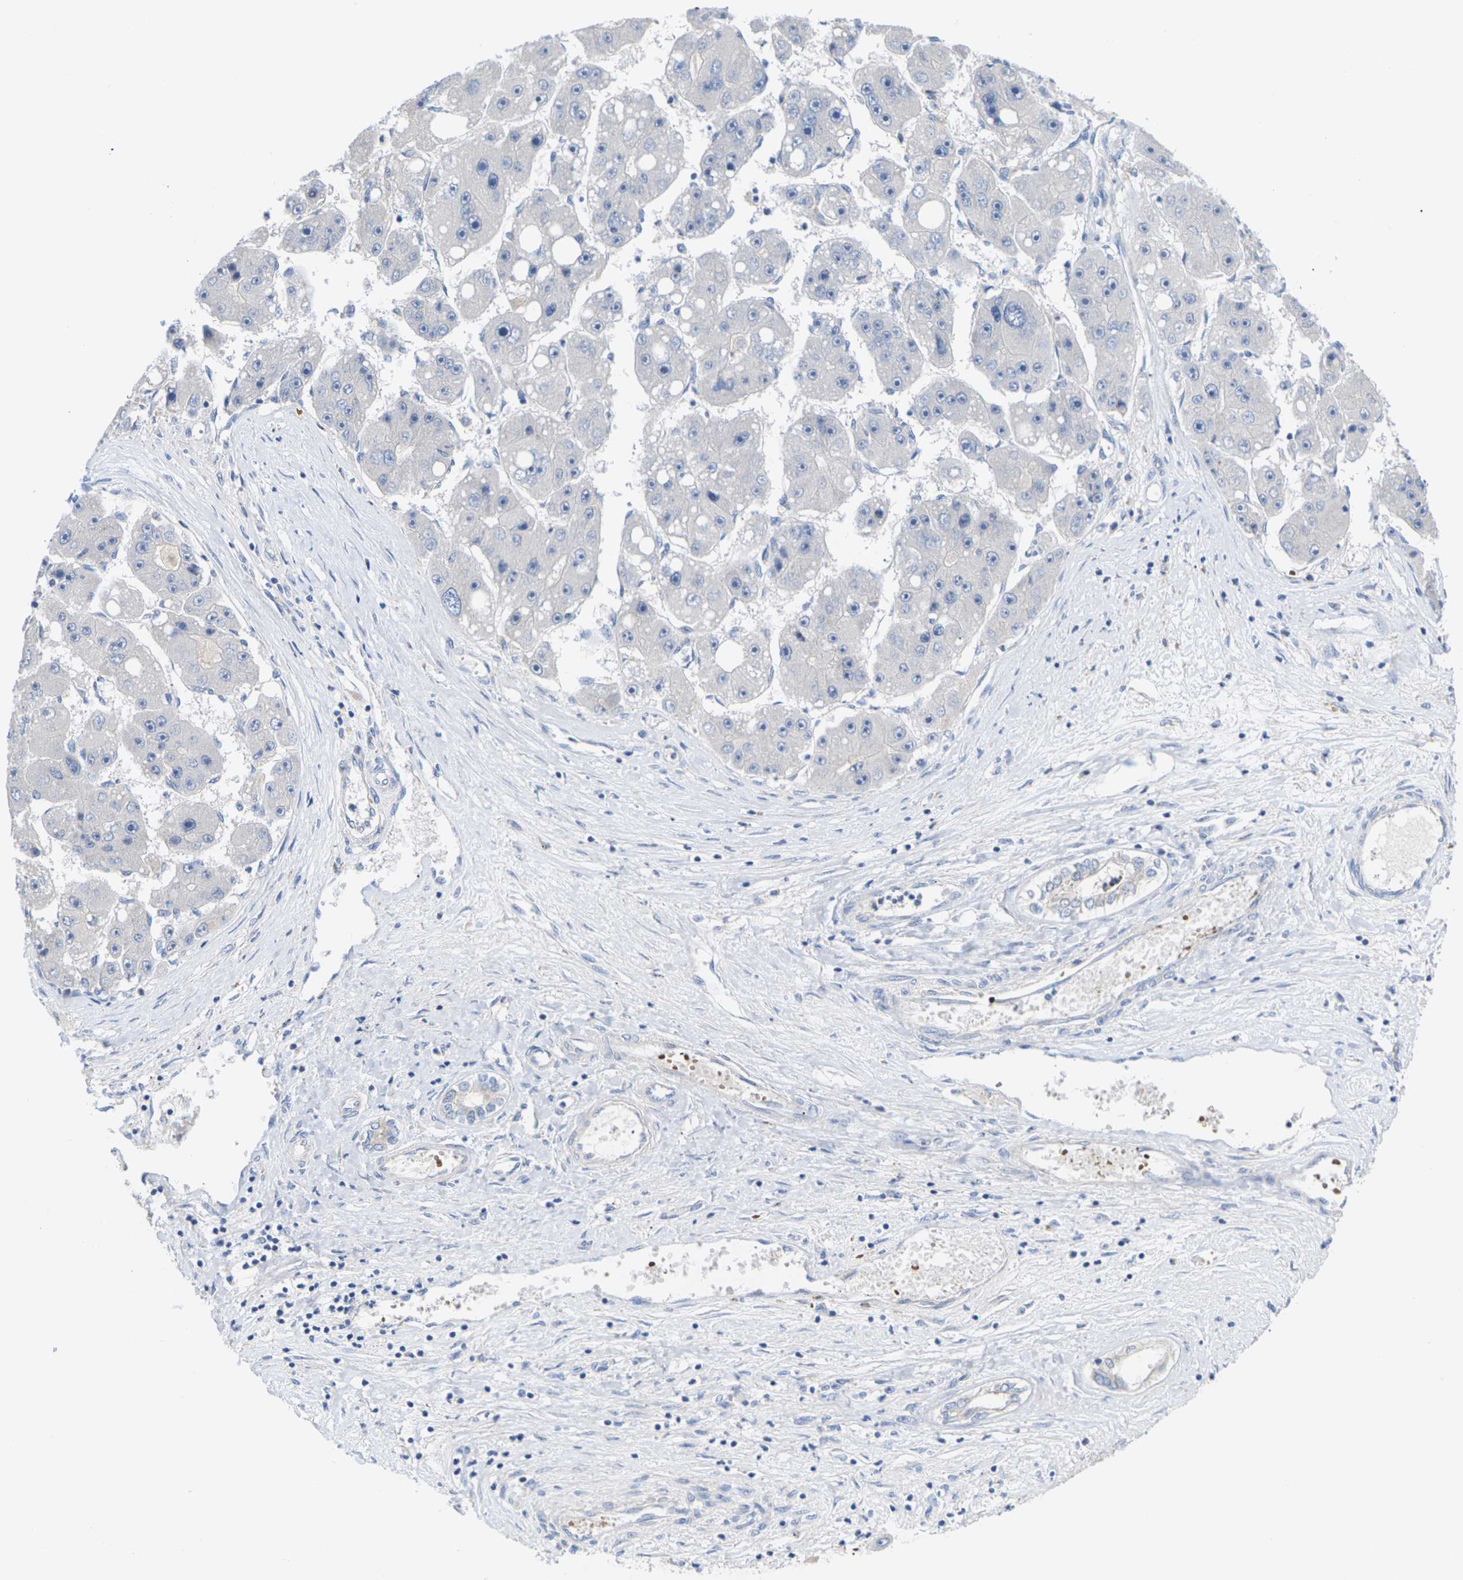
{"staining": {"intensity": "negative", "quantity": "none", "location": "none"}, "tissue": "liver cancer", "cell_type": "Tumor cells", "image_type": "cancer", "snomed": [{"axis": "morphology", "description": "Carcinoma, Hepatocellular, NOS"}, {"axis": "topography", "description": "Liver"}], "caption": "High power microscopy histopathology image of an immunohistochemistry (IHC) photomicrograph of liver hepatocellular carcinoma, revealing no significant staining in tumor cells. Nuclei are stained in blue.", "gene": "TMCO4", "patient": {"sex": "female", "age": 61}}